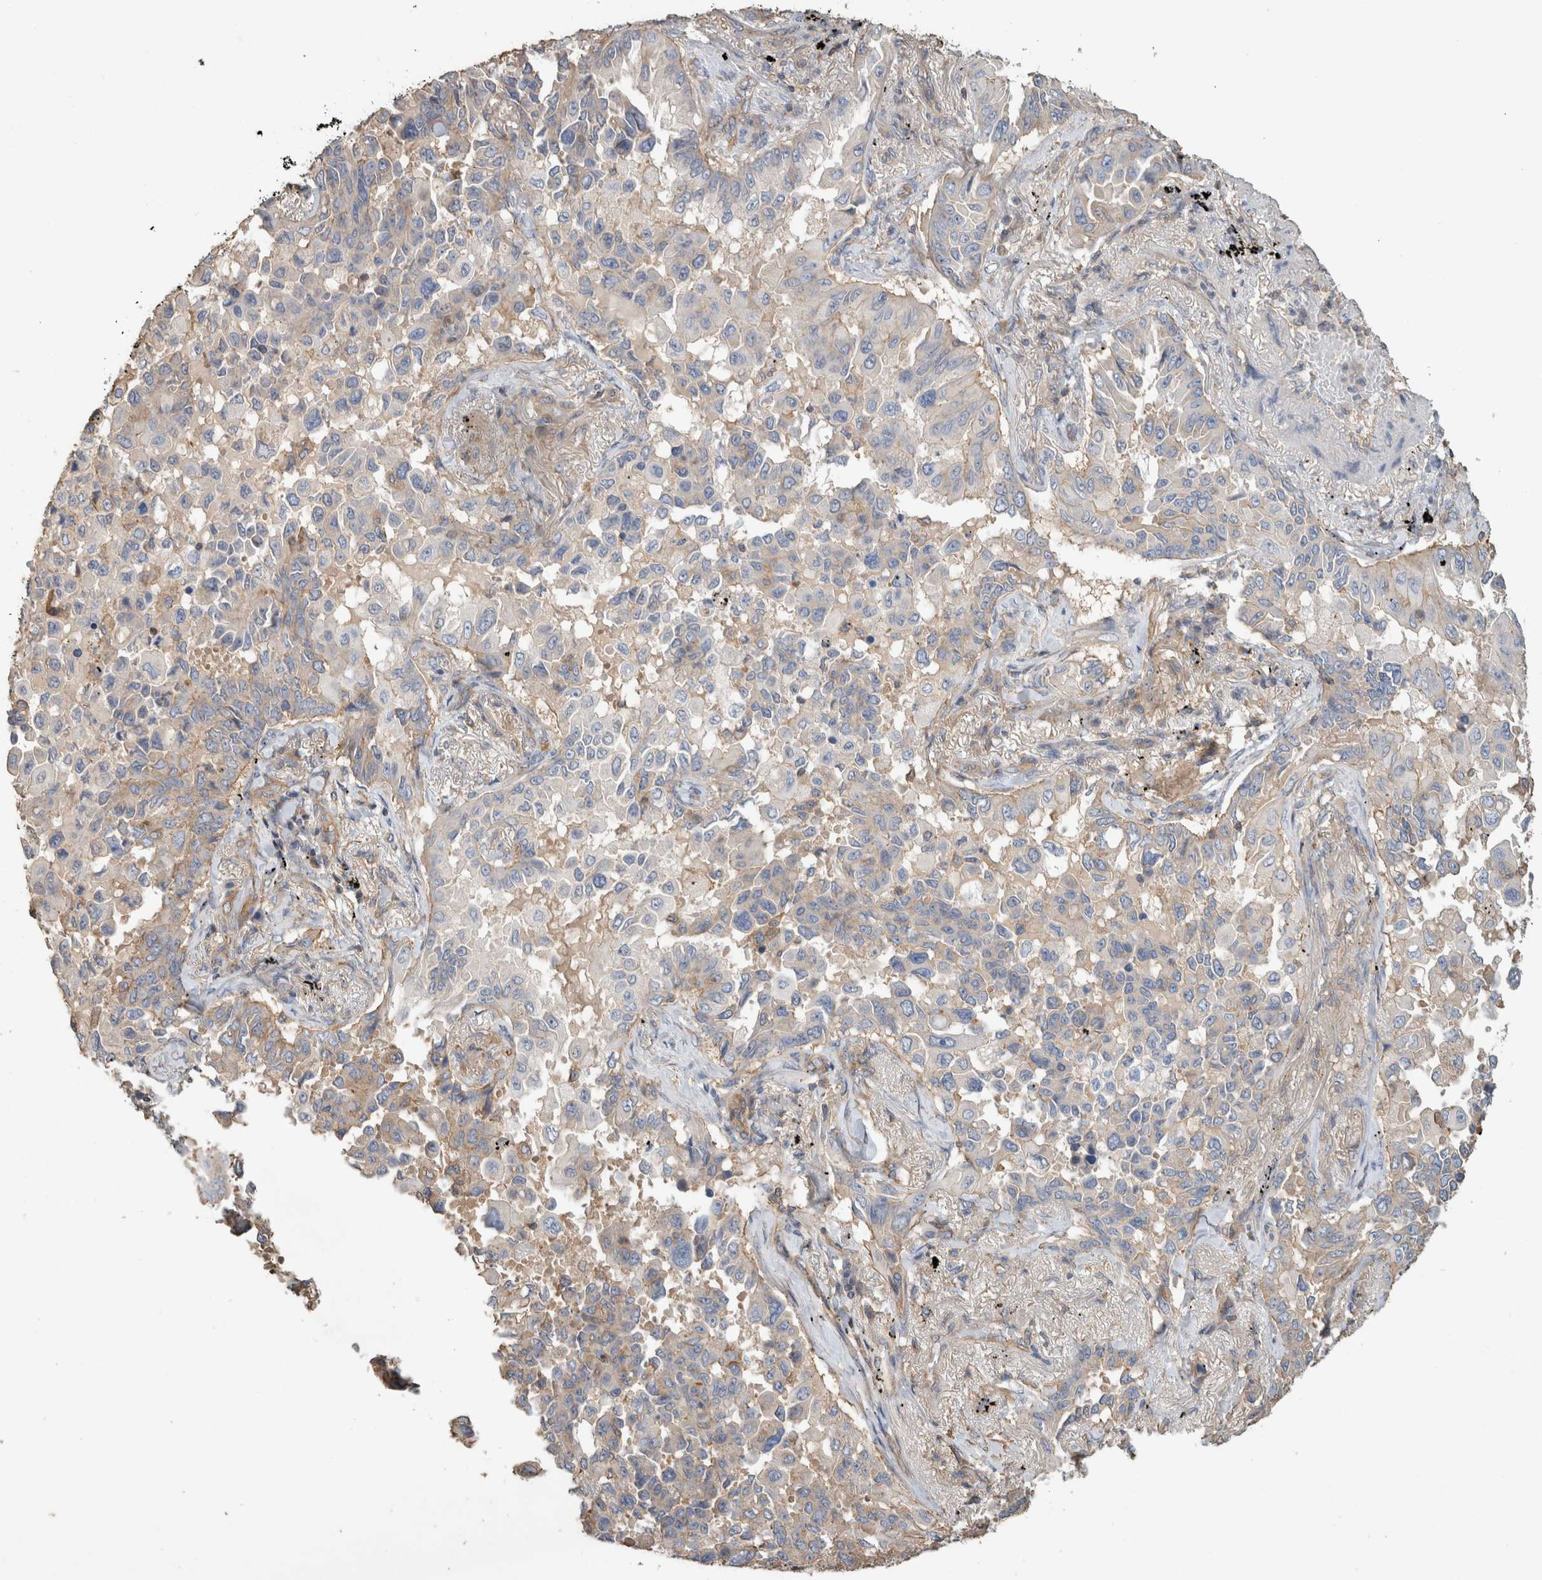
{"staining": {"intensity": "negative", "quantity": "none", "location": "none"}, "tissue": "lung cancer", "cell_type": "Tumor cells", "image_type": "cancer", "snomed": [{"axis": "morphology", "description": "Adenocarcinoma, NOS"}, {"axis": "topography", "description": "Lung"}], "caption": "DAB immunohistochemical staining of human lung cancer reveals no significant positivity in tumor cells. The staining was performed using DAB to visualize the protein expression in brown, while the nuclei were stained in blue with hematoxylin (Magnification: 20x).", "gene": "EIF4G3", "patient": {"sex": "female", "age": 67}}